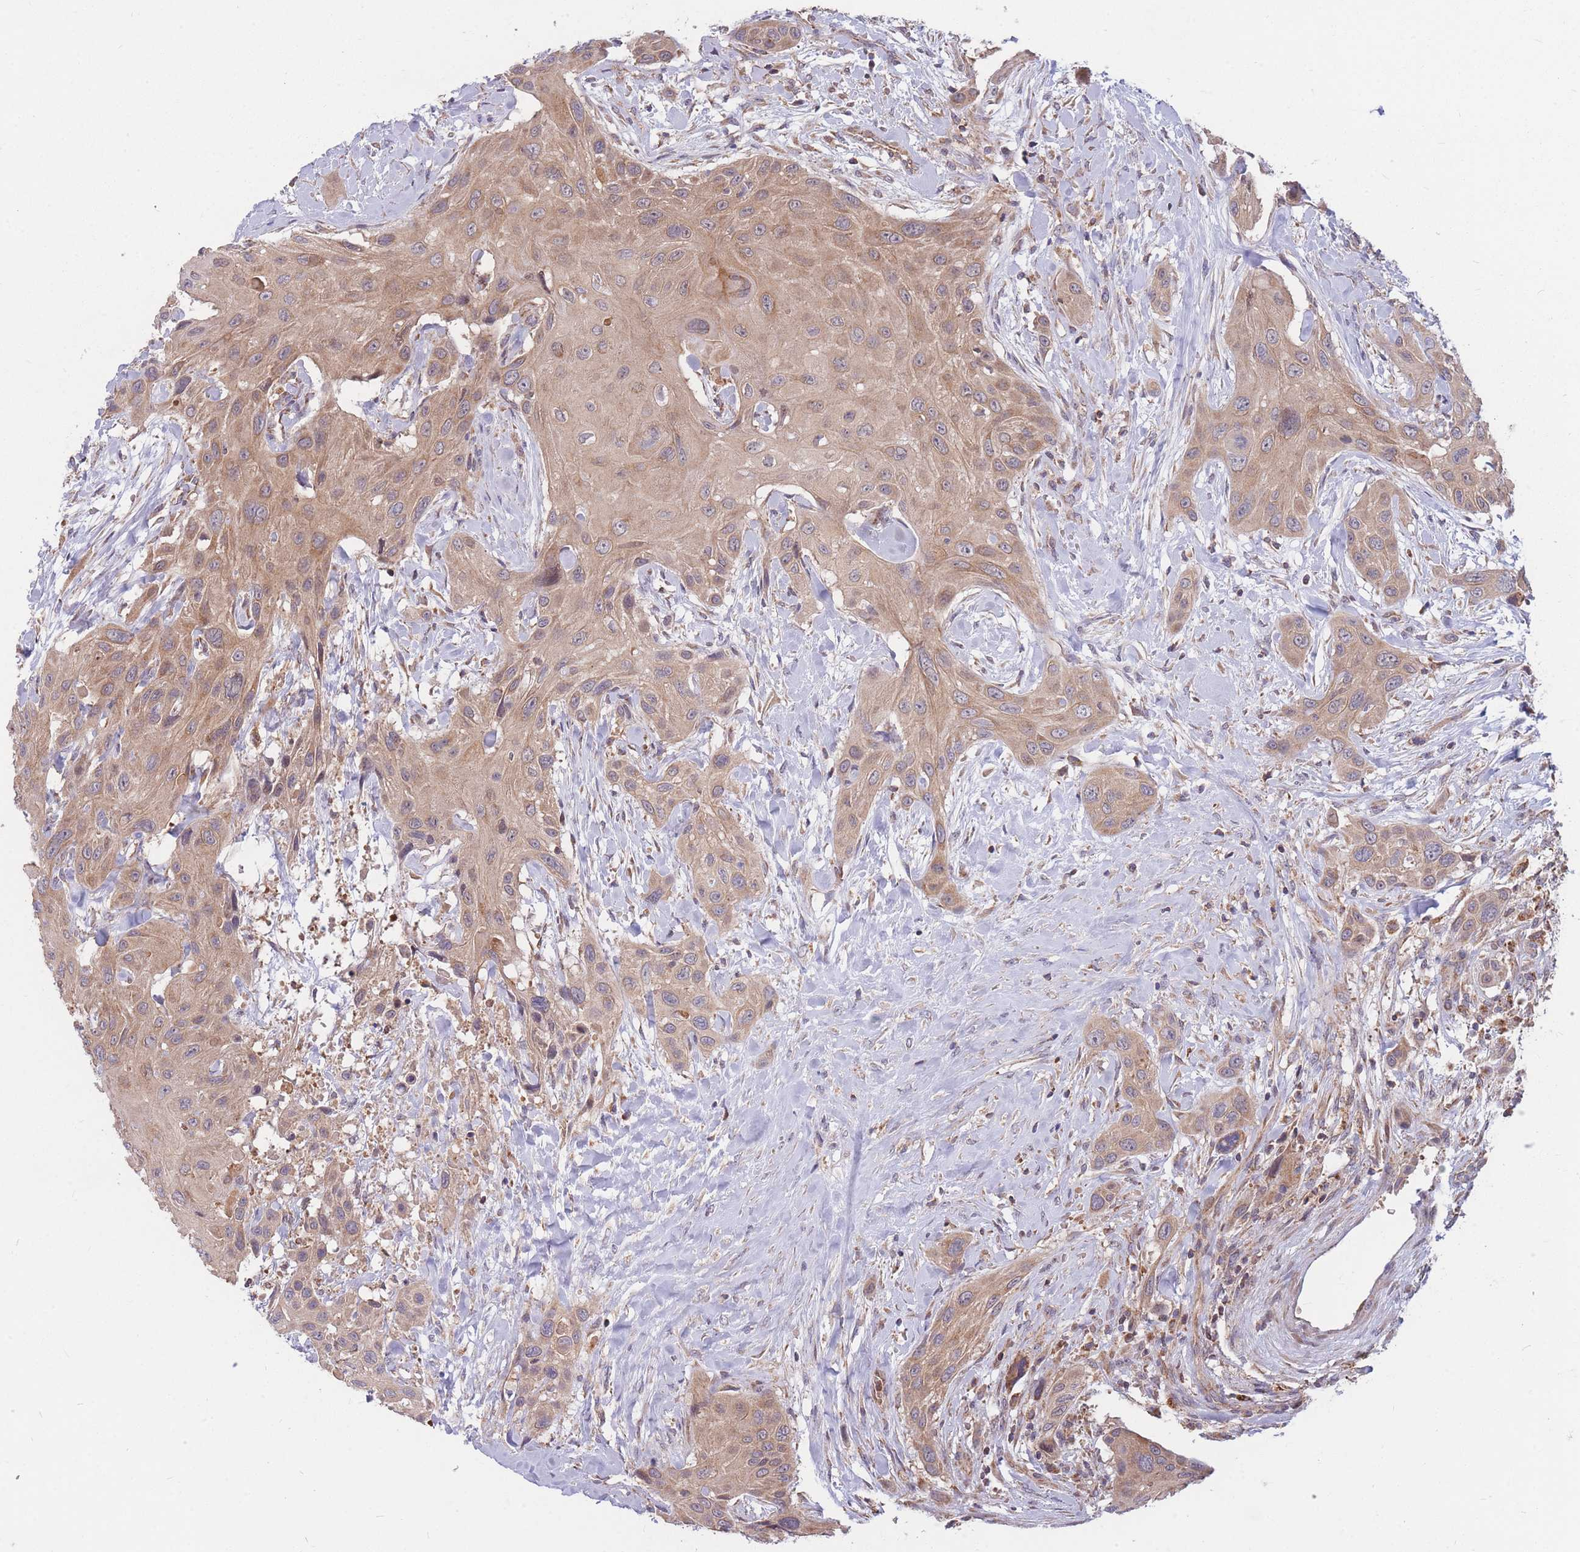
{"staining": {"intensity": "moderate", "quantity": ">75%", "location": "cytoplasmic/membranous"}, "tissue": "head and neck cancer", "cell_type": "Tumor cells", "image_type": "cancer", "snomed": [{"axis": "morphology", "description": "Squamous cell carcinoma, NOS"}, {"axis": "topography", "description": "Head-Neck"}], "caption": "A brown stain highlights moderate cytoplasmic/membranous positivity of a protein in human head and neck cancer tumor cells.", "gene": "PTPMT1", "patient": {"sex": "male", "age": 81}}